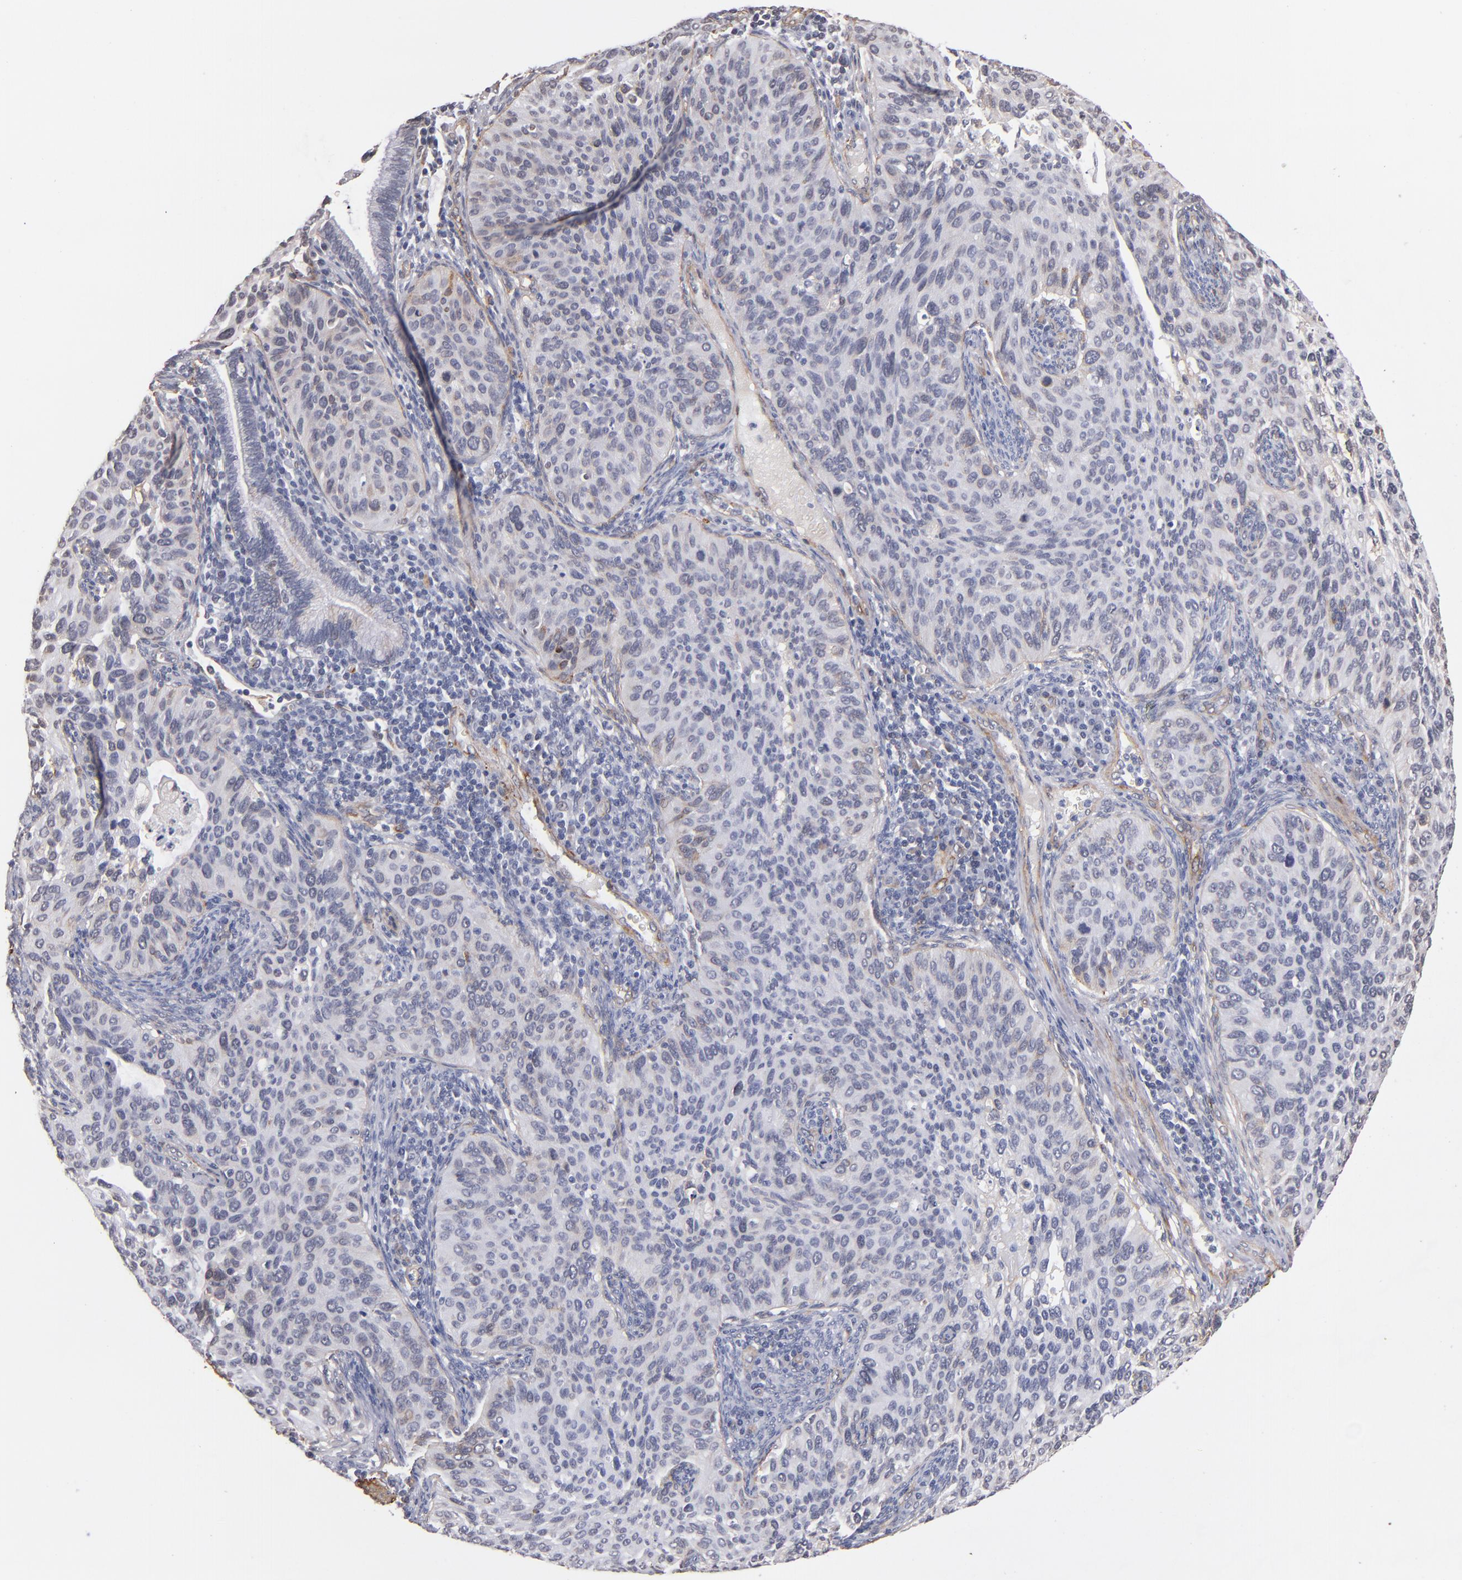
{"staining": {"intensity": "weak", "quantity": "25%-75%", "location": "cytoplasmic/membranous"}, "tissue": "cervical cancer", "cell_type": "Tumor cells", "image_type": "cancer", "snomed": [{"axis": "morphology", "description": "Adenocarcinoma, NOS"}, {"axis": "topography", "description": "Cervix"}], "caption": "Immunohistochemical staining of human cervical adenocarcinoma displays weak cytoplasmic/membranous protein staining in approximately 25%-75% of tumor cells.", "gene": "LAMC1", "patient": {"sex": "female", "age": 29}}